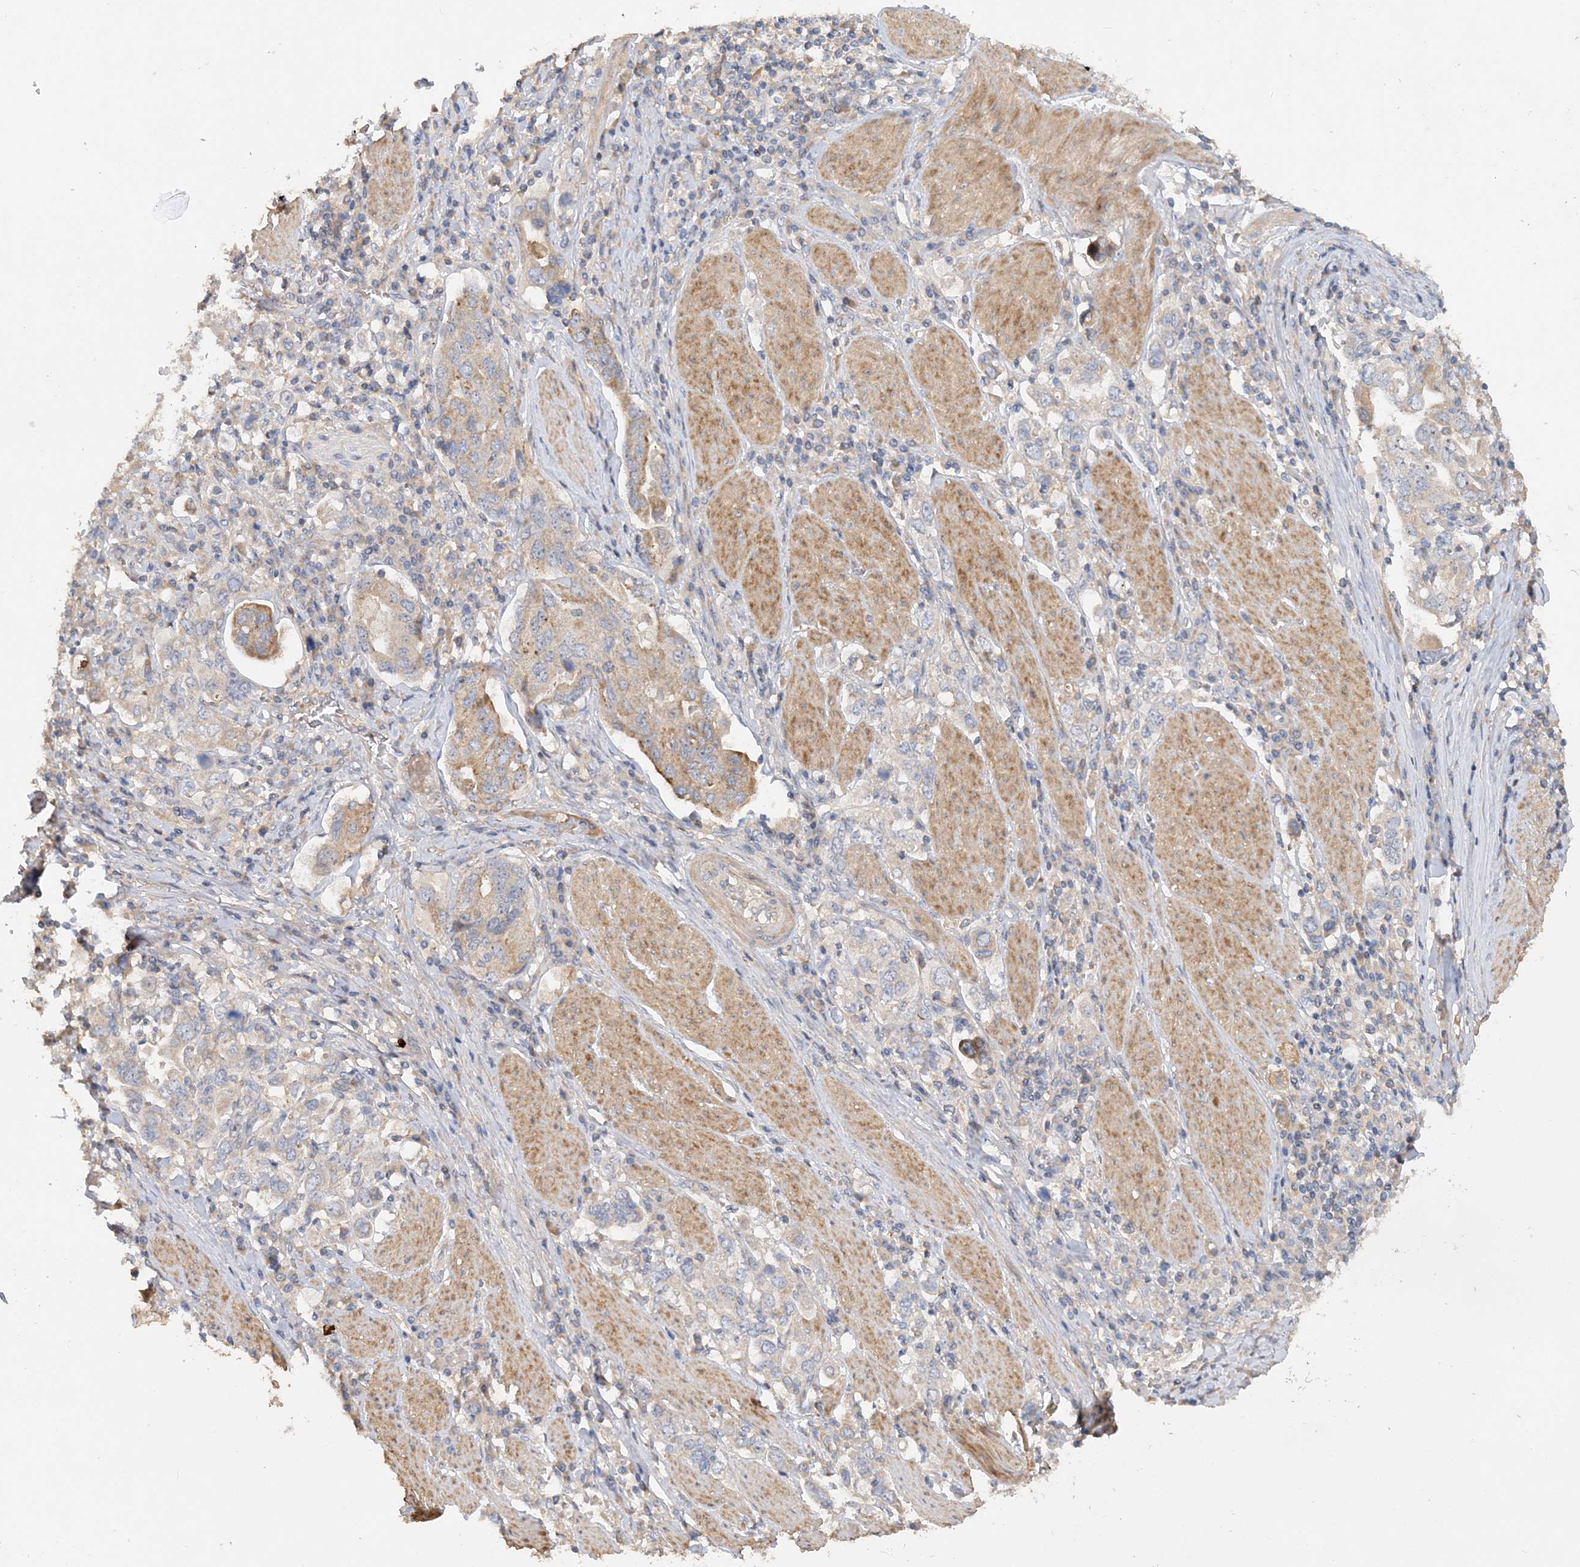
{"staining": {"intensity": "weak", "quantity": "<25%", "location": "cytoplasmic/membranous"}, "tissue": "stomach cancer", "cell_type": "Tumor cells", "image_type": "cancer", "snomed": [{"axis": "morphology", "description": "Adenocarcinoma, NOS"}, {"axis": "topography", "description": "Stomach, upper"}], "caption": "Immunohistochemical staining of human adenocarcinoma (stomach) displays no significant positivity in tumor cells.", "gene": "GRINA", "patient": {"sex": "male", "age": 62}}